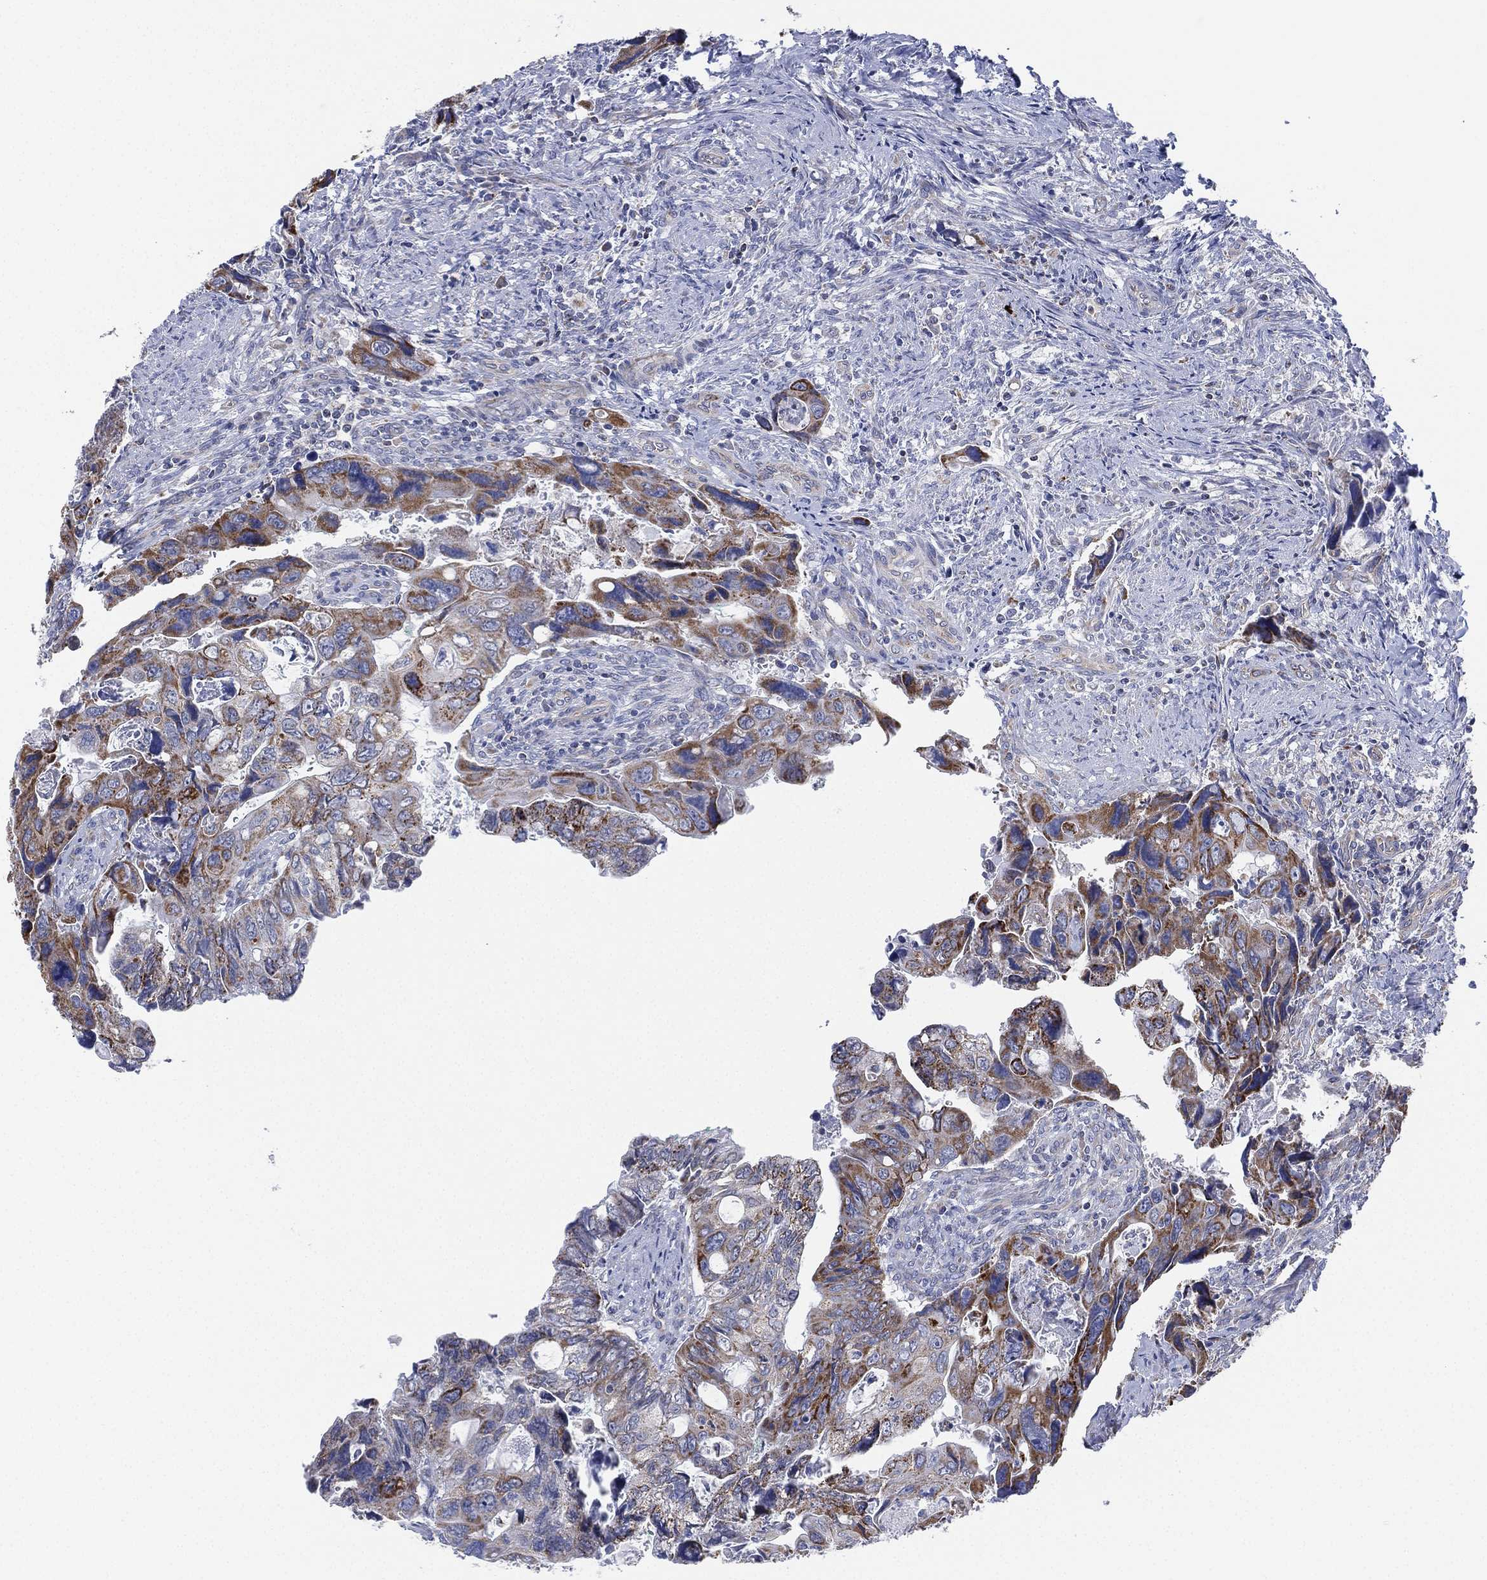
{"staining": {"intensity": "strong", "quantity": "25%-75%", "location": "cytoplasmic/membranous"}, "tissue": "colorectal cancer", "cell_type": "Tumor cells", "image_type": "cancer", "snomed": [{"axis": "morphology", "description": "Adenocarcinoma, NOS"}, {"axis": "topography", "description": "Rectum"}], "caption": "Immunohistochemistry of human colorectal cancer (adenocarcinoma) exhibits high levels of strong cytoplasmic/membranous staining in about 25%-75% of tumor cells.", "gene": "INA", "patient": {"sex": "male", "age": 62}}